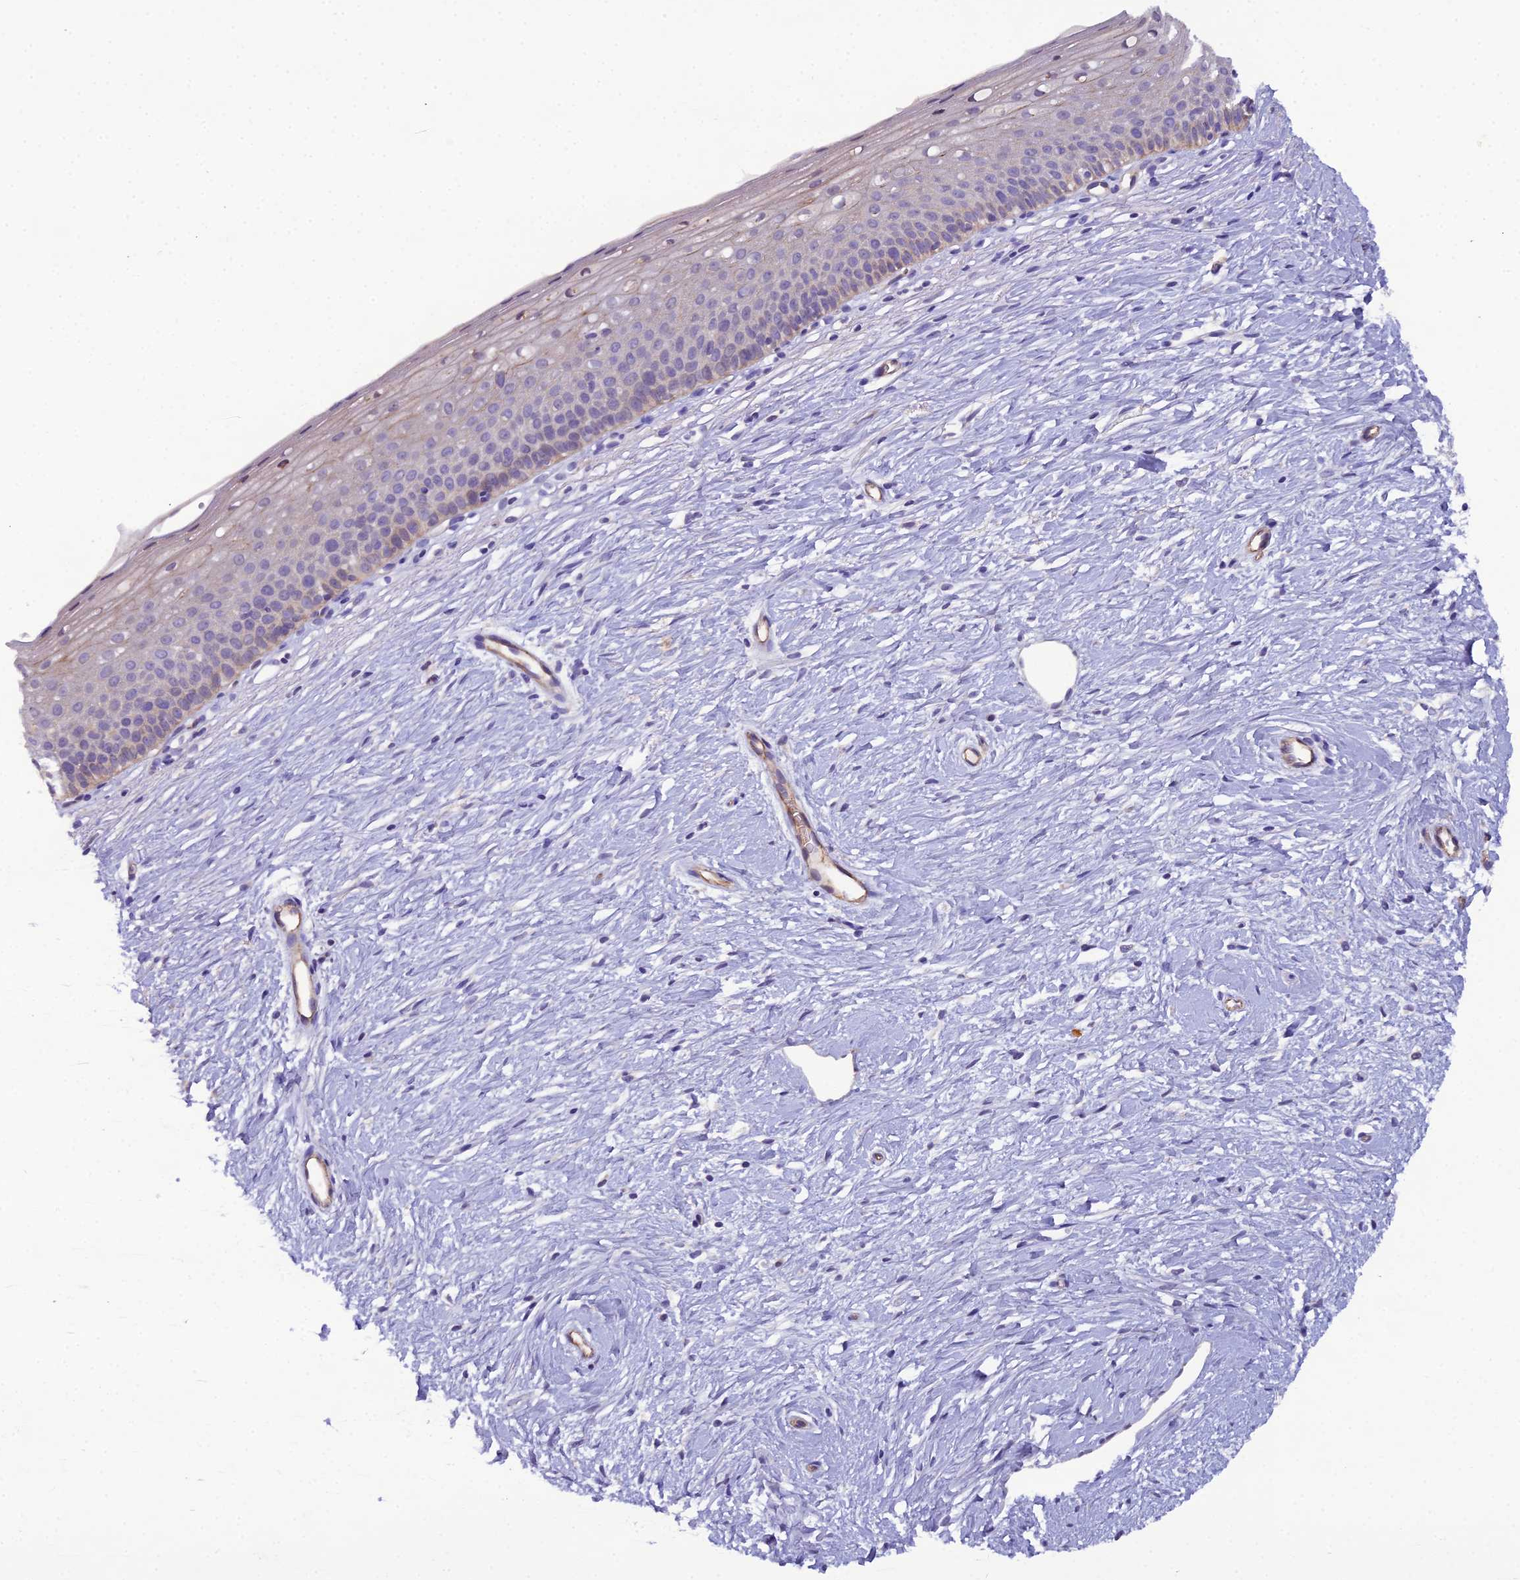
{"staining": {"intensity": "weak", "quantity": "<25%", "location": "cytoplasmic/membranous"}, "tissue": "cervix", "cell_type": "Squamous epithelial cells", "image_type": "normal", "snomed": [{"axis": "morphology", "description": "Normal tissue, NOS"}, {"axis": "topography", "description": "Cervix"}], "caption": "Photomicrograph shows no significant protein expression in squamous epithelial cells of normal cervix.", "gene": "CFAP47", "patient": {"sex": "female", "age": 57}}